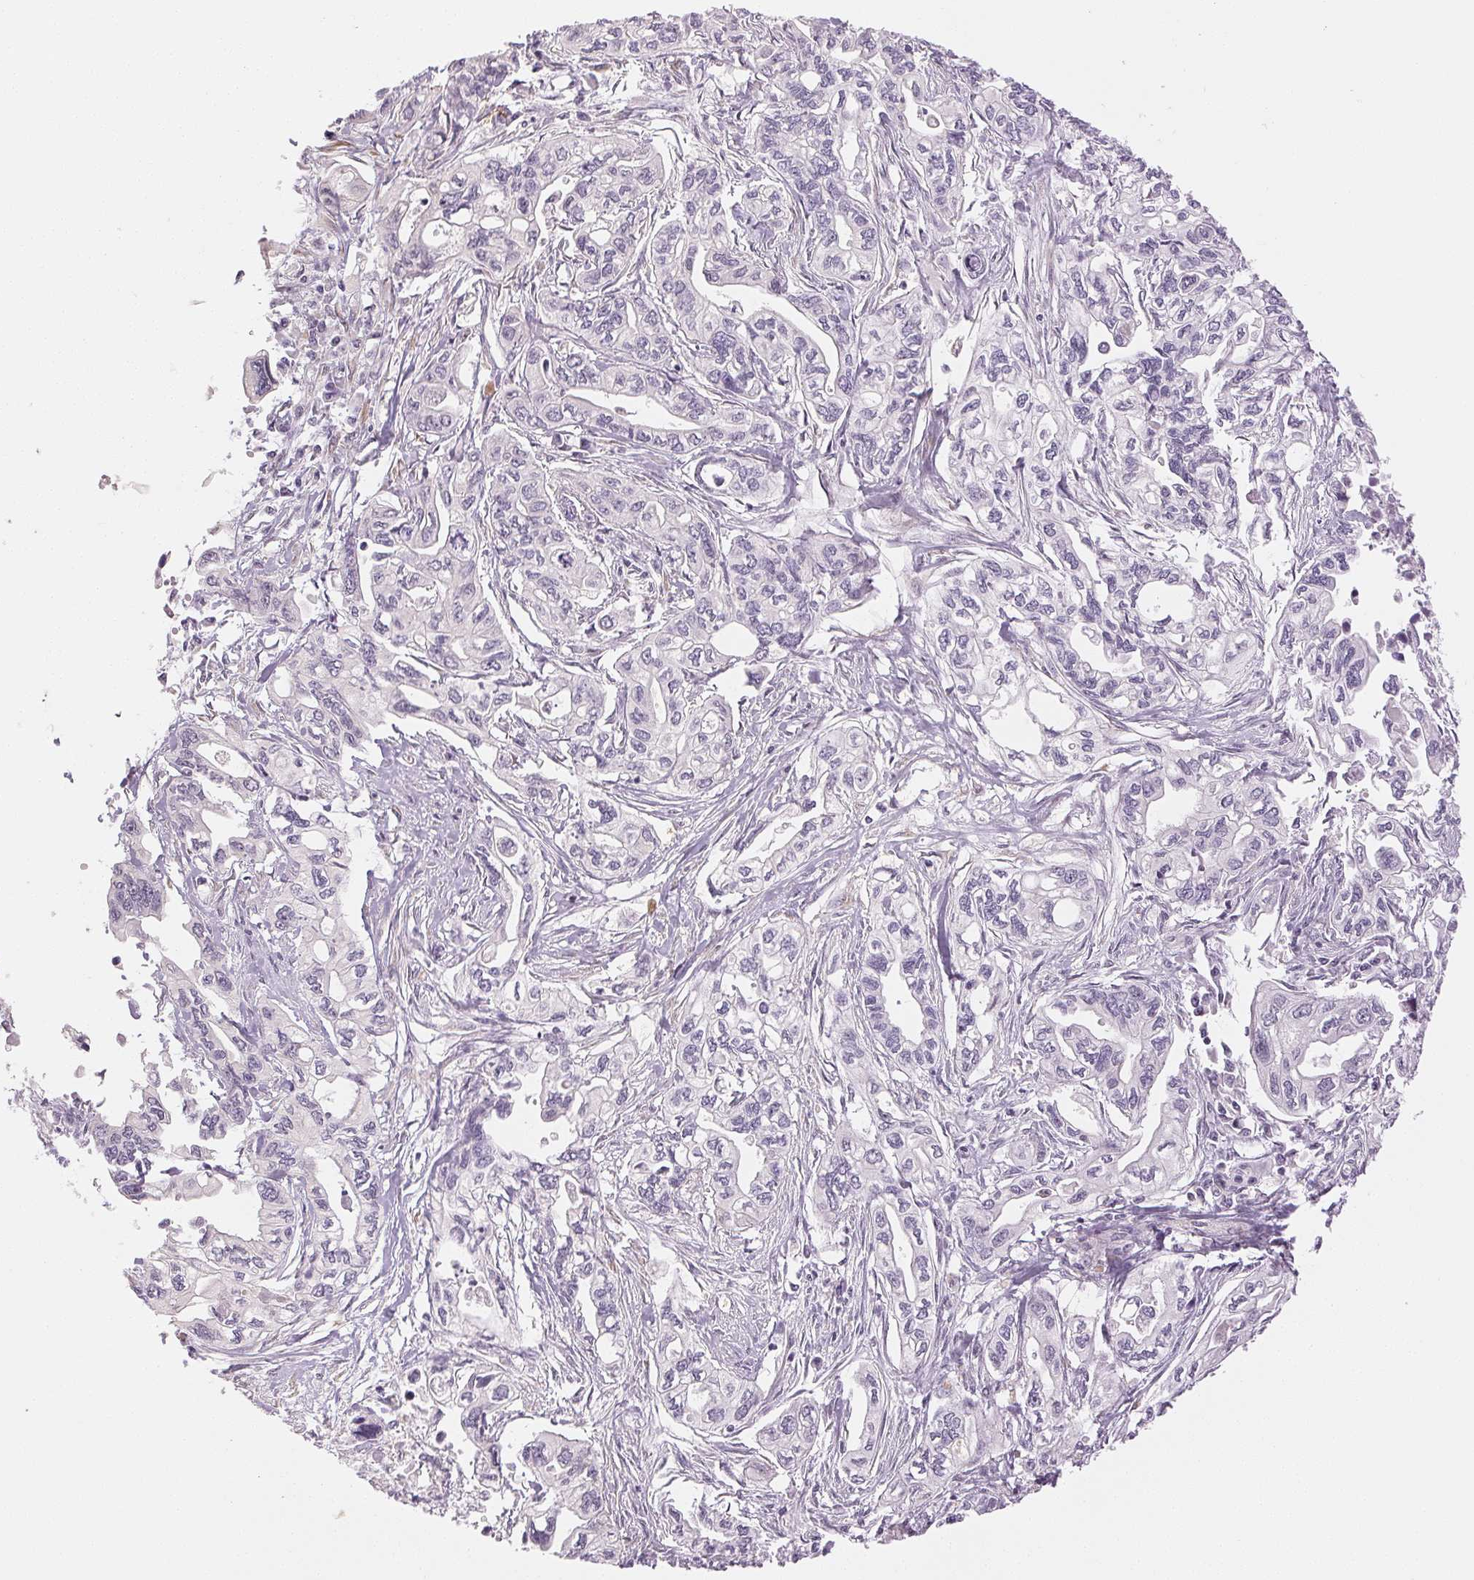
{"staining": {"intensity": "negative", "quantity": "none", "location": "none"}, "tissue": "pancreatic cancer", "cell_type": "Tumor cells", "image_type": "cancer", "snomed": [{"axis": "morphology", "description": "Adenocarcinoma, NOS"}, {"axis": "topography", "description": "Pancreas"}], "caption": "An immunohistochemistry micrograph of pancreatic adenocarcinoma is shown. There is no staining in tumor cells of pancreatic adenocarcinoma.", "gene": "MAP1LC3A", "patient": {"sex": "male", "age": 68}}